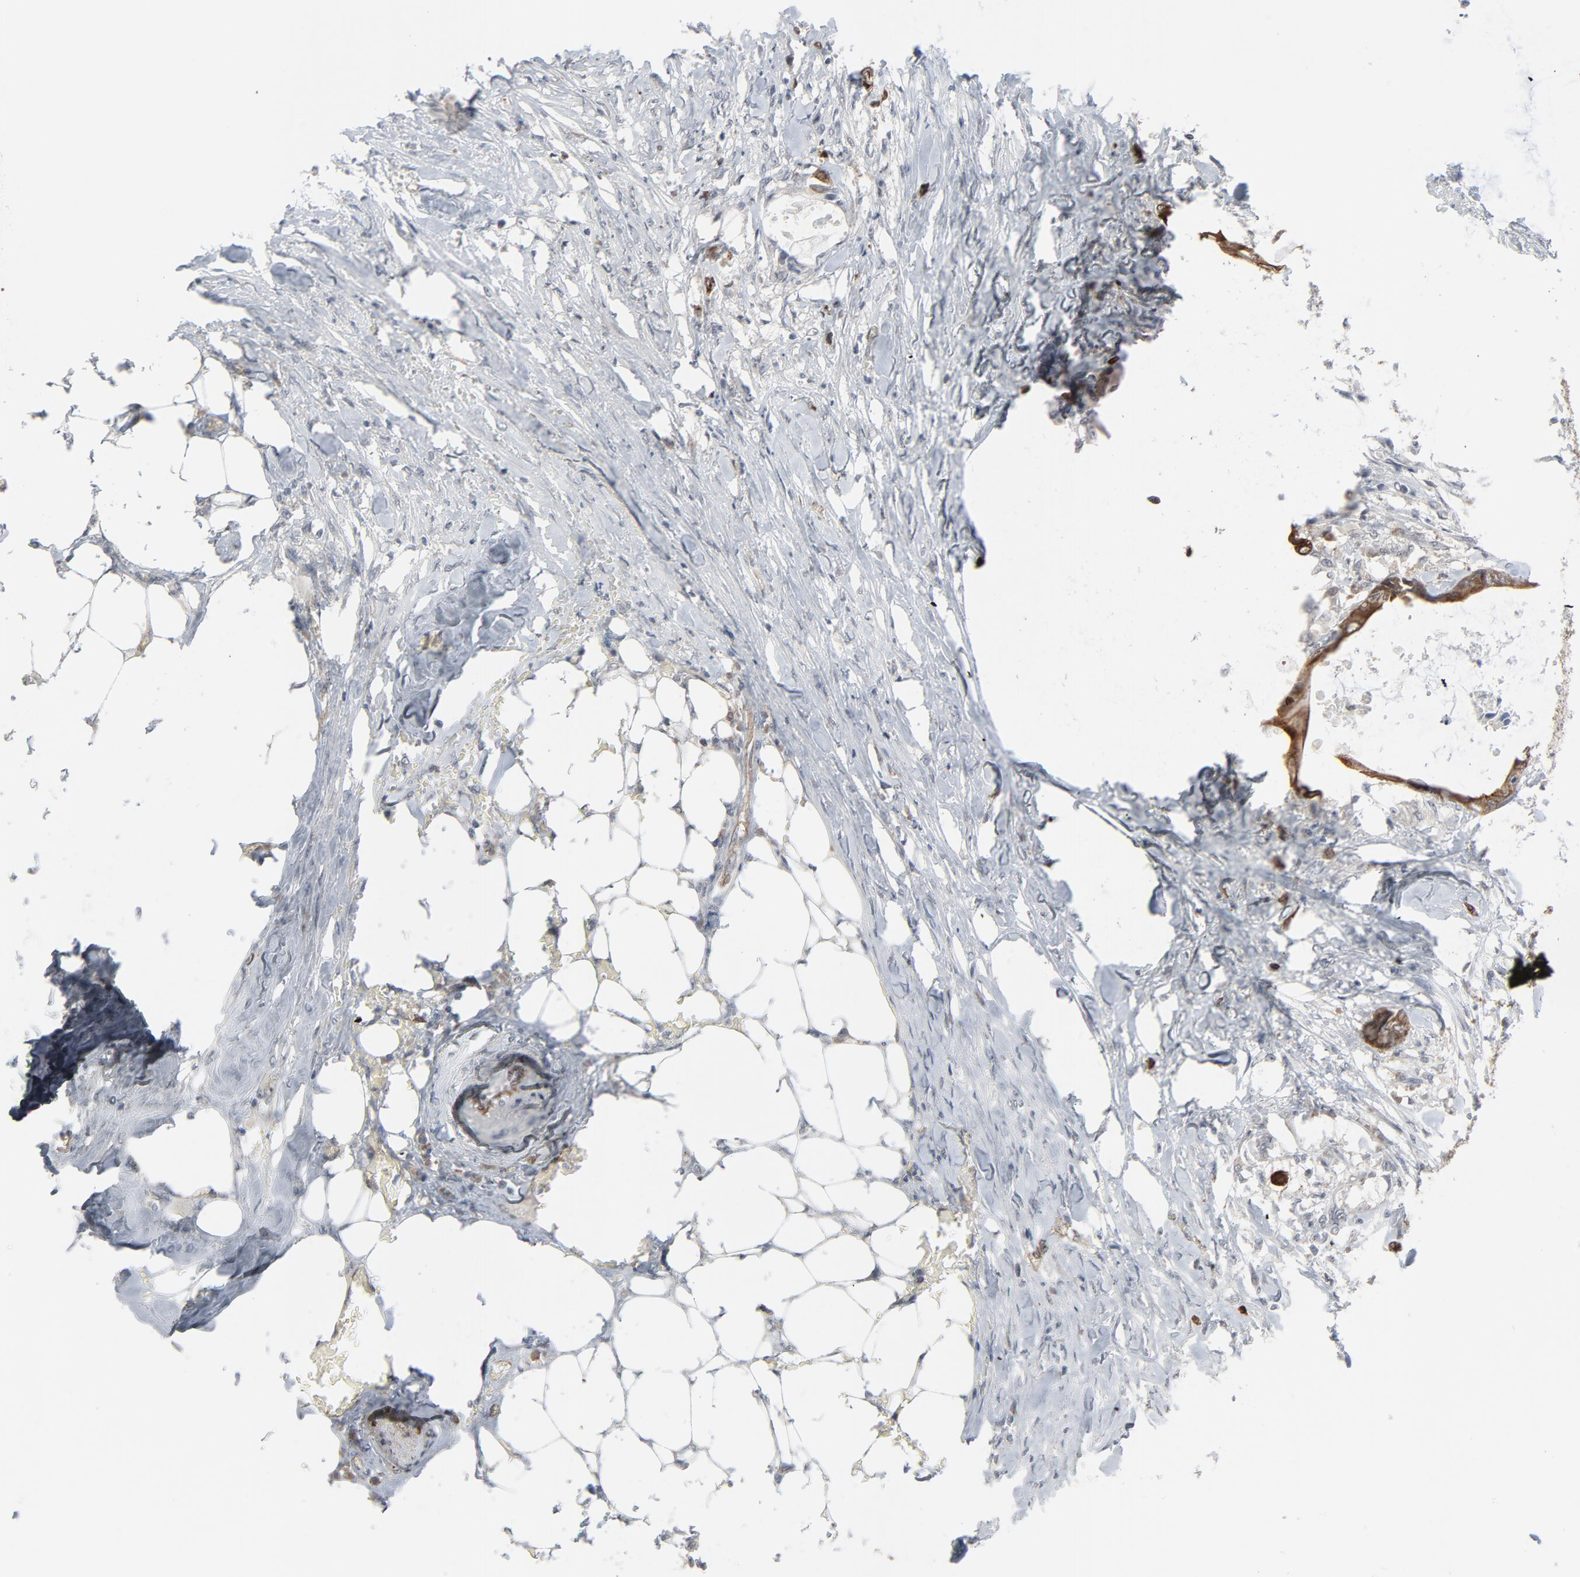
{"staining": {"intensity": "strong", "quantity": ">75%", "location": "cytoplasmic/membranous"}, "tissue": "colorectal cancer", "cell_type": "Tumor cells", "image_type": "cancer", "snomed": [{"axis": "morphology", "description": "Normal tissue, NOS"}, {"axis": "morphology", "description": "Adenocarcinoma, NOS"}, {"axis": "topography", "description": "Rectum"}, {"axis": "topography", "description": "Peripheral nerve tissue"}], "caption": "The photomicrograph shows a brown stain indicating the presence of a protein in the cytoplasmic/membranous of tumor cells in colorectal cancer (adenocarcinoma).", "gene": "ITPR3", "patient": {"sex": "female", "age": 77}}